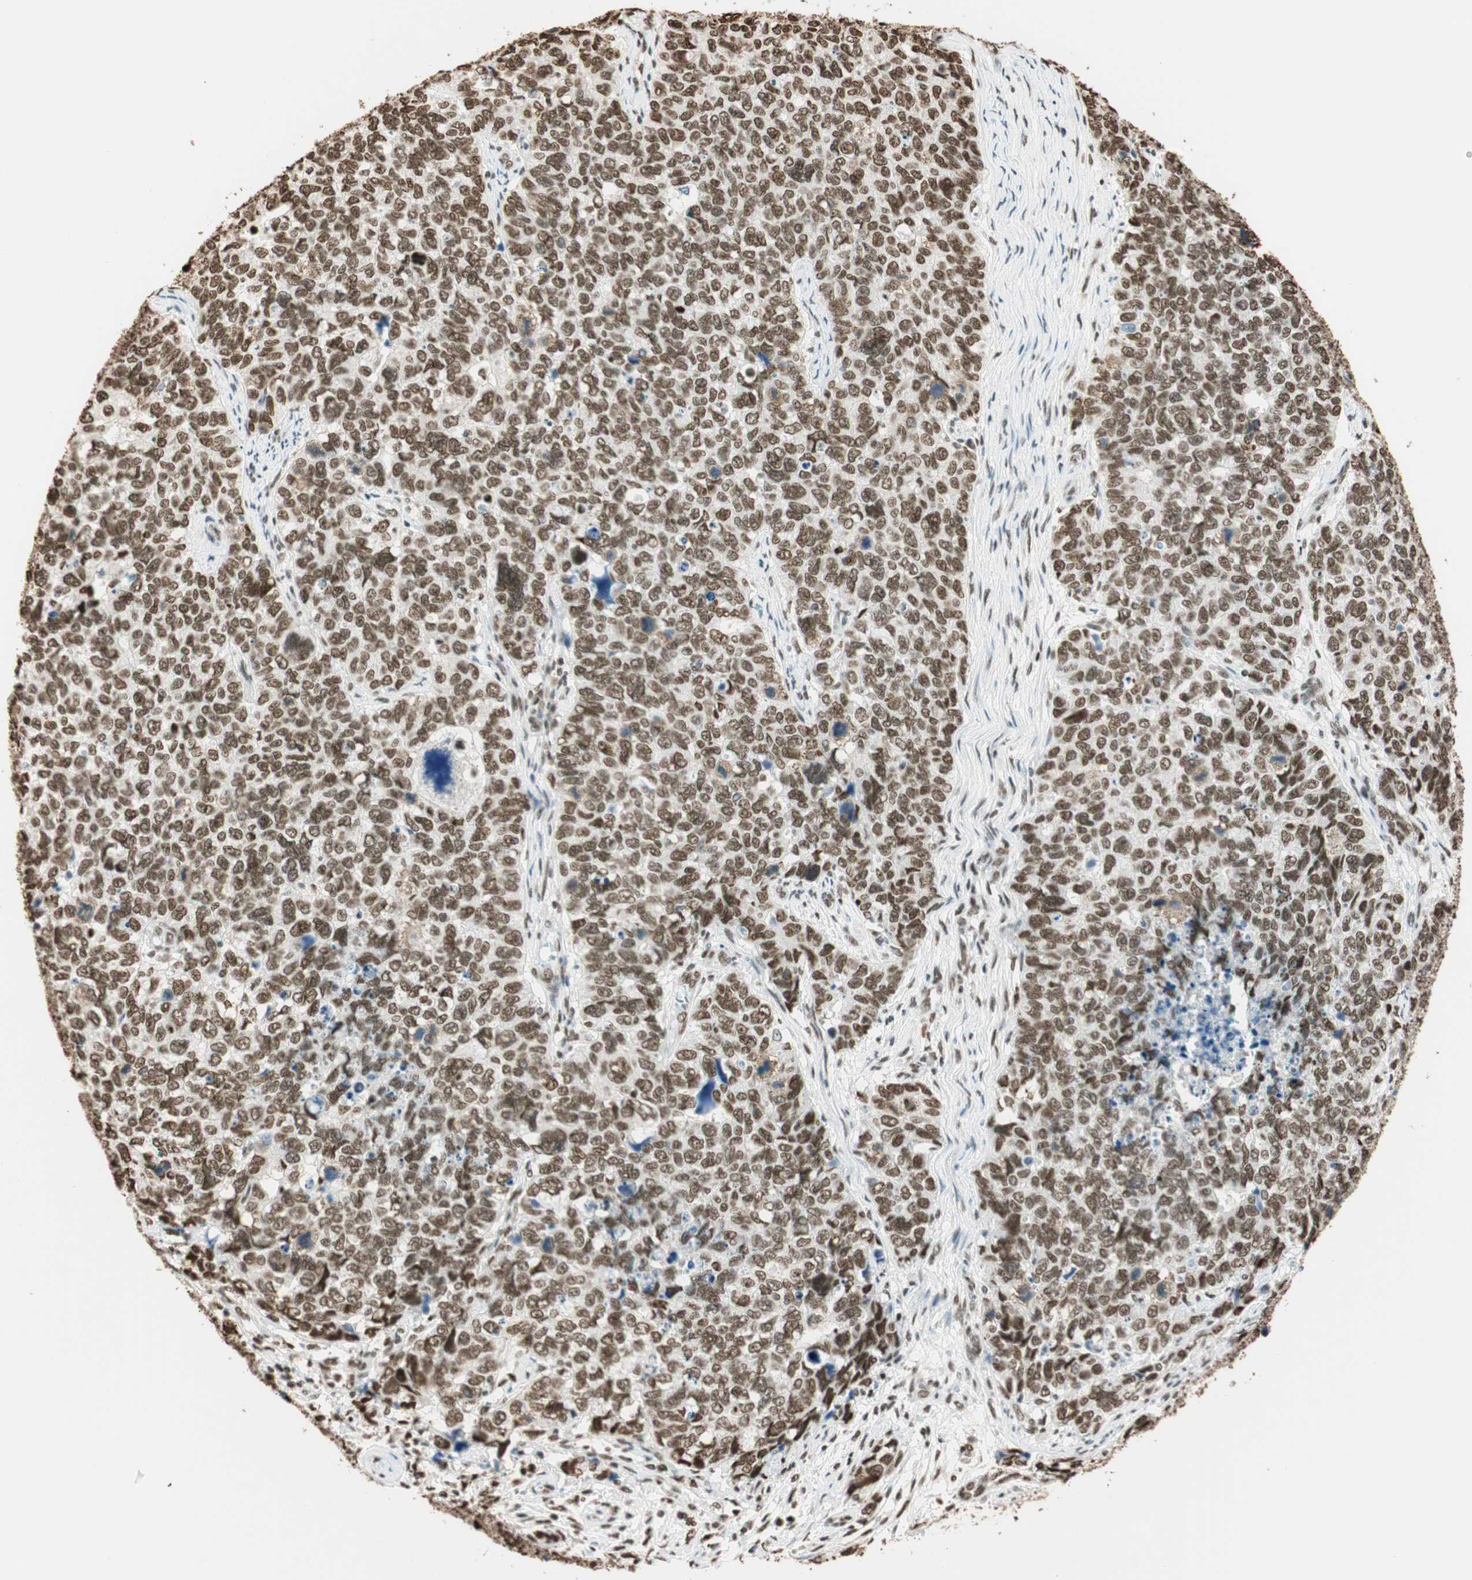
{"staining": {"intensity": "moderate", "quantity": ">75%", "location": "nuclear"}, "tissue": "cervical cancer", "cell_type": "Tumor cells", "image_type": "cancer", "snomed": [{"axis": "morphology", "description": "Squamous cell carcinoma, NOS"}, {"axis": "topography", "description": "Cervix"}], "caption": "Immunohistochemical staining of cervical squamous cell carcinoma reveals medium levels of moderate nuclear expression in approximately >75% of tumor cells.", "gene": "FANCG", "patient": {"sex": "female", "age": 63}}